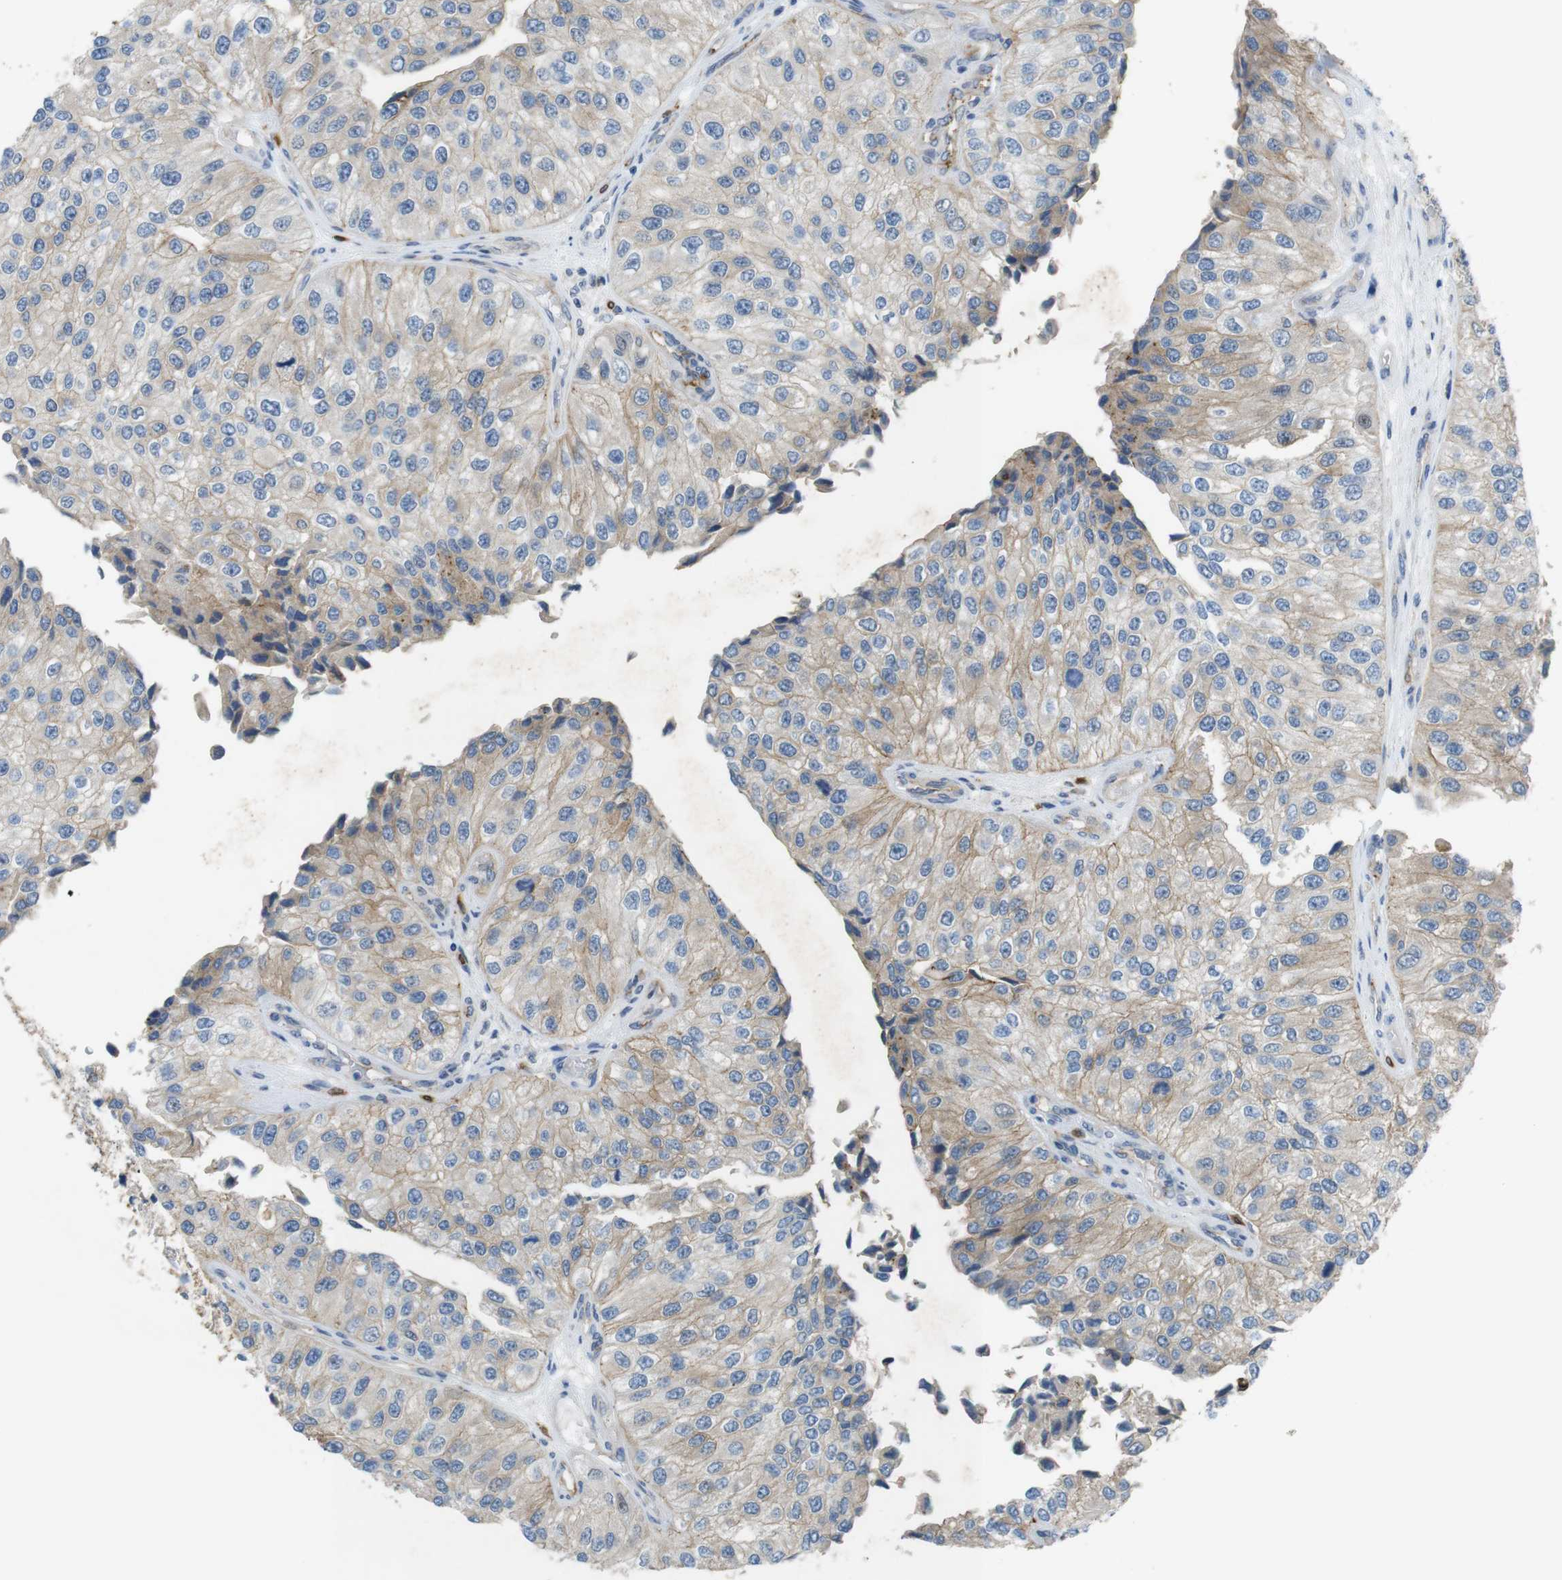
{"staining": {"intensity": "weak", "quantity": ">75%", "location": "cytoplasmic/membranous"}, "tissue": "urothelial cancer", "cell_type": "Tumor cells", "image_type": "cancer", "snomed": [{"axis": "morphology", "description": "Urothelial carcinoma, High grade"}, {"axis": "topography", "description": "Kidney"}, {"axis": "topography", "description": "Urinary bladder"}], "caption": "Immunohistochemistry staining of urothelial cancer, which demonstrates low levels of weak cytoplasmic/membranous expression in about >75% of tumor cells indicating weak cytoplasmic/membranous protein staining. The staining was performed using DAB (brown) for protein detection and nuclei were counterstained in hematoxylin (blue).", "gene": "TJP3", "patient": {"sex": "male", "age": 77}}